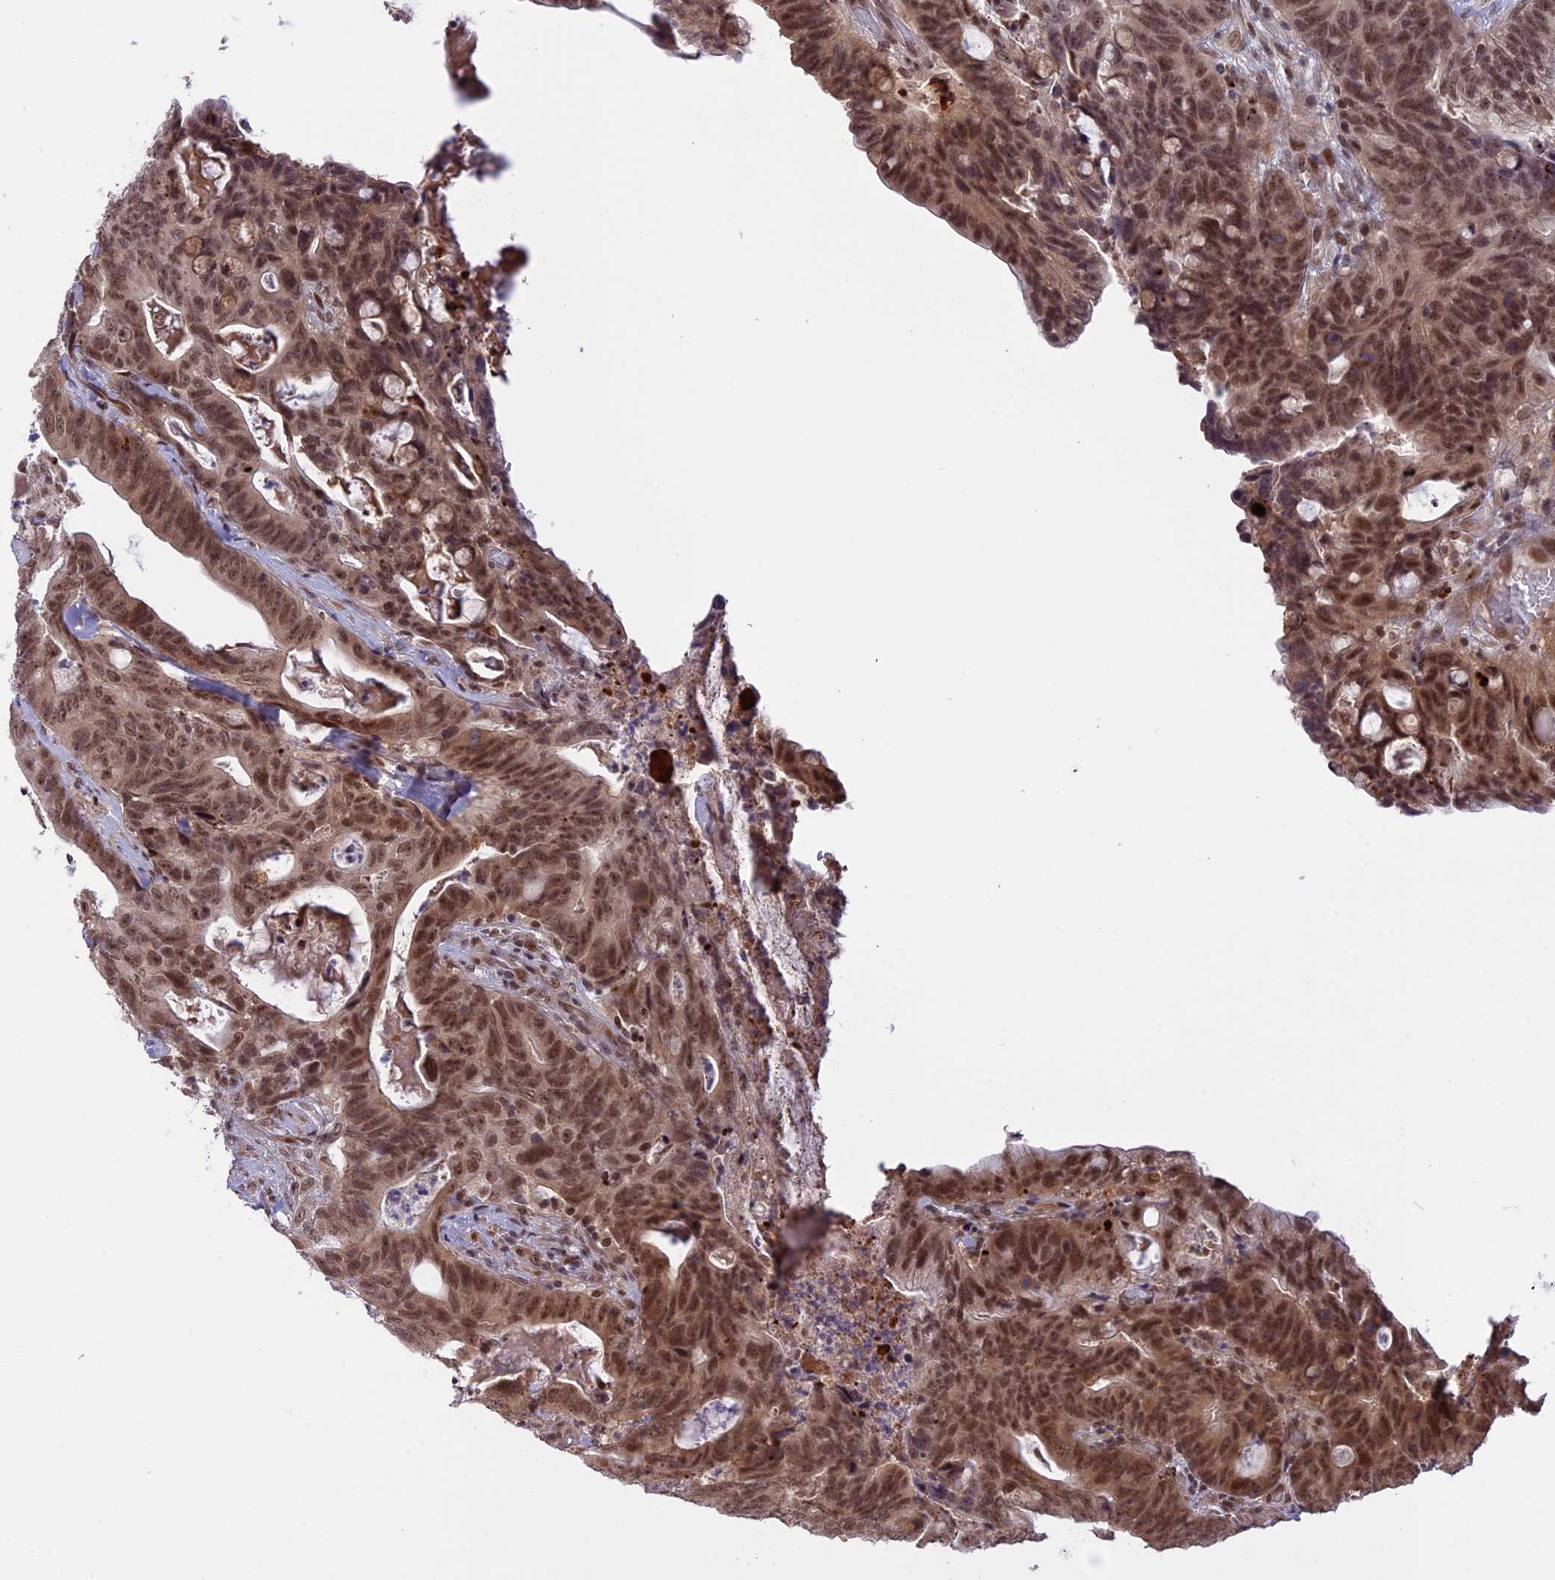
{"staining": {"intensity": "moderate", "quantity": ">75%", "location": "nuclear"}, "tissue": "colorectal cancer", "cell_type": "Tumor cells", "image_type": "cancer", "snomed": [{"axis": "morphology", "description": "Adenocarcinoma, NOS"}, {"axis": "topography", "description": "Colon"}], "caption": "Human colorectal adenocarcinoma stained with a brown dye reveals moderate nuclear positive staining in approximately >75% of tumor cells.", "gene": "POLR2C", "patient": {"sex": "female", "age": 82}}